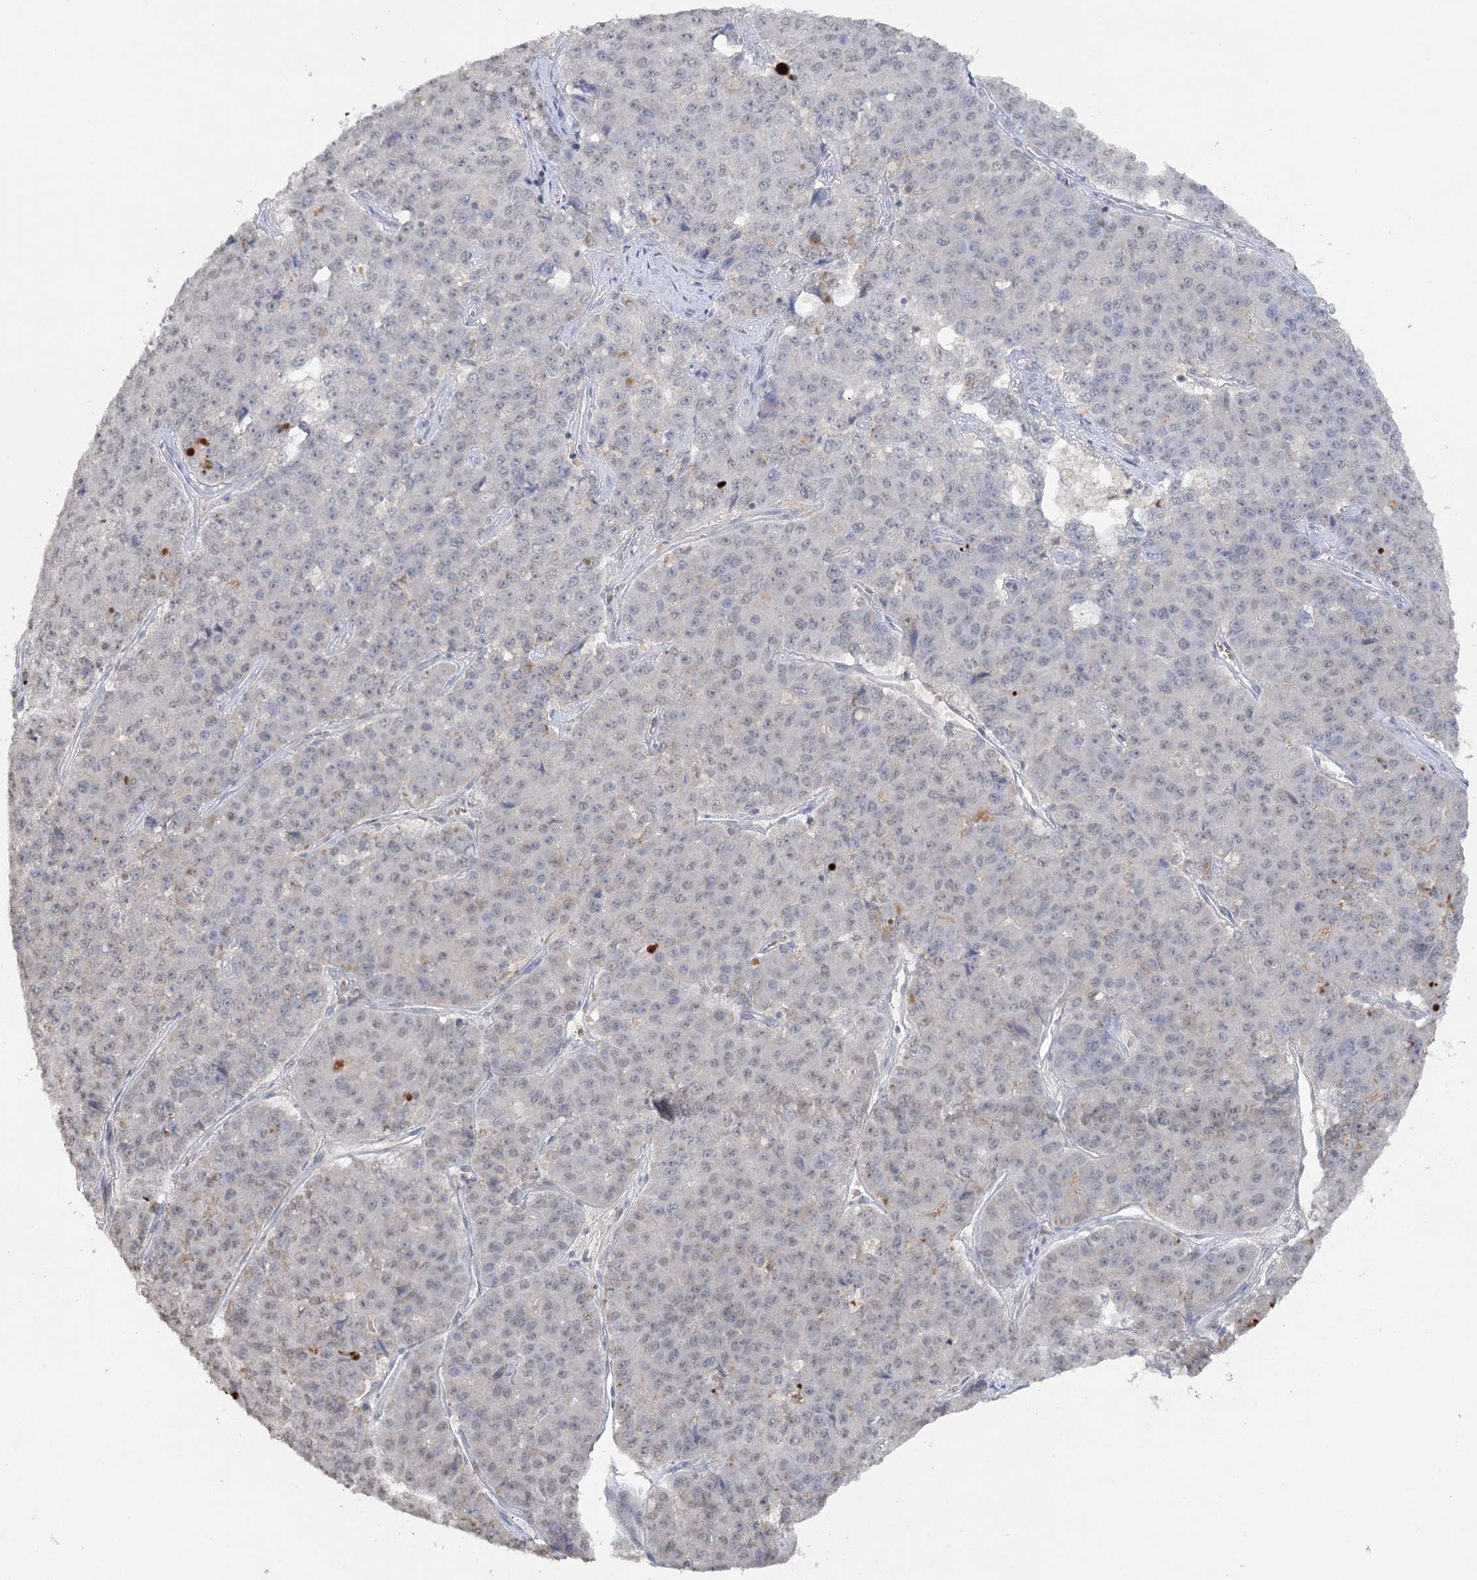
{"staining": {"intensity": "negative", "quantity": "none", "location": "none"}, "tissue": "pancreatic cancer", "cell_type": "Tumor cells", "image_type": "cancer", "snomed": [{"axis": "morphology", "description": "Adenocarcinoma, NOS"}, {"axis": "topography", "description": "Pancreas"}], "caption": "Histopathology image shows no significant protein expression in tumor cells of adenocarcinoma (pancreatic).", "gene": "TRAF3IP1", "patient": {"sex": "male", "age": 50}}